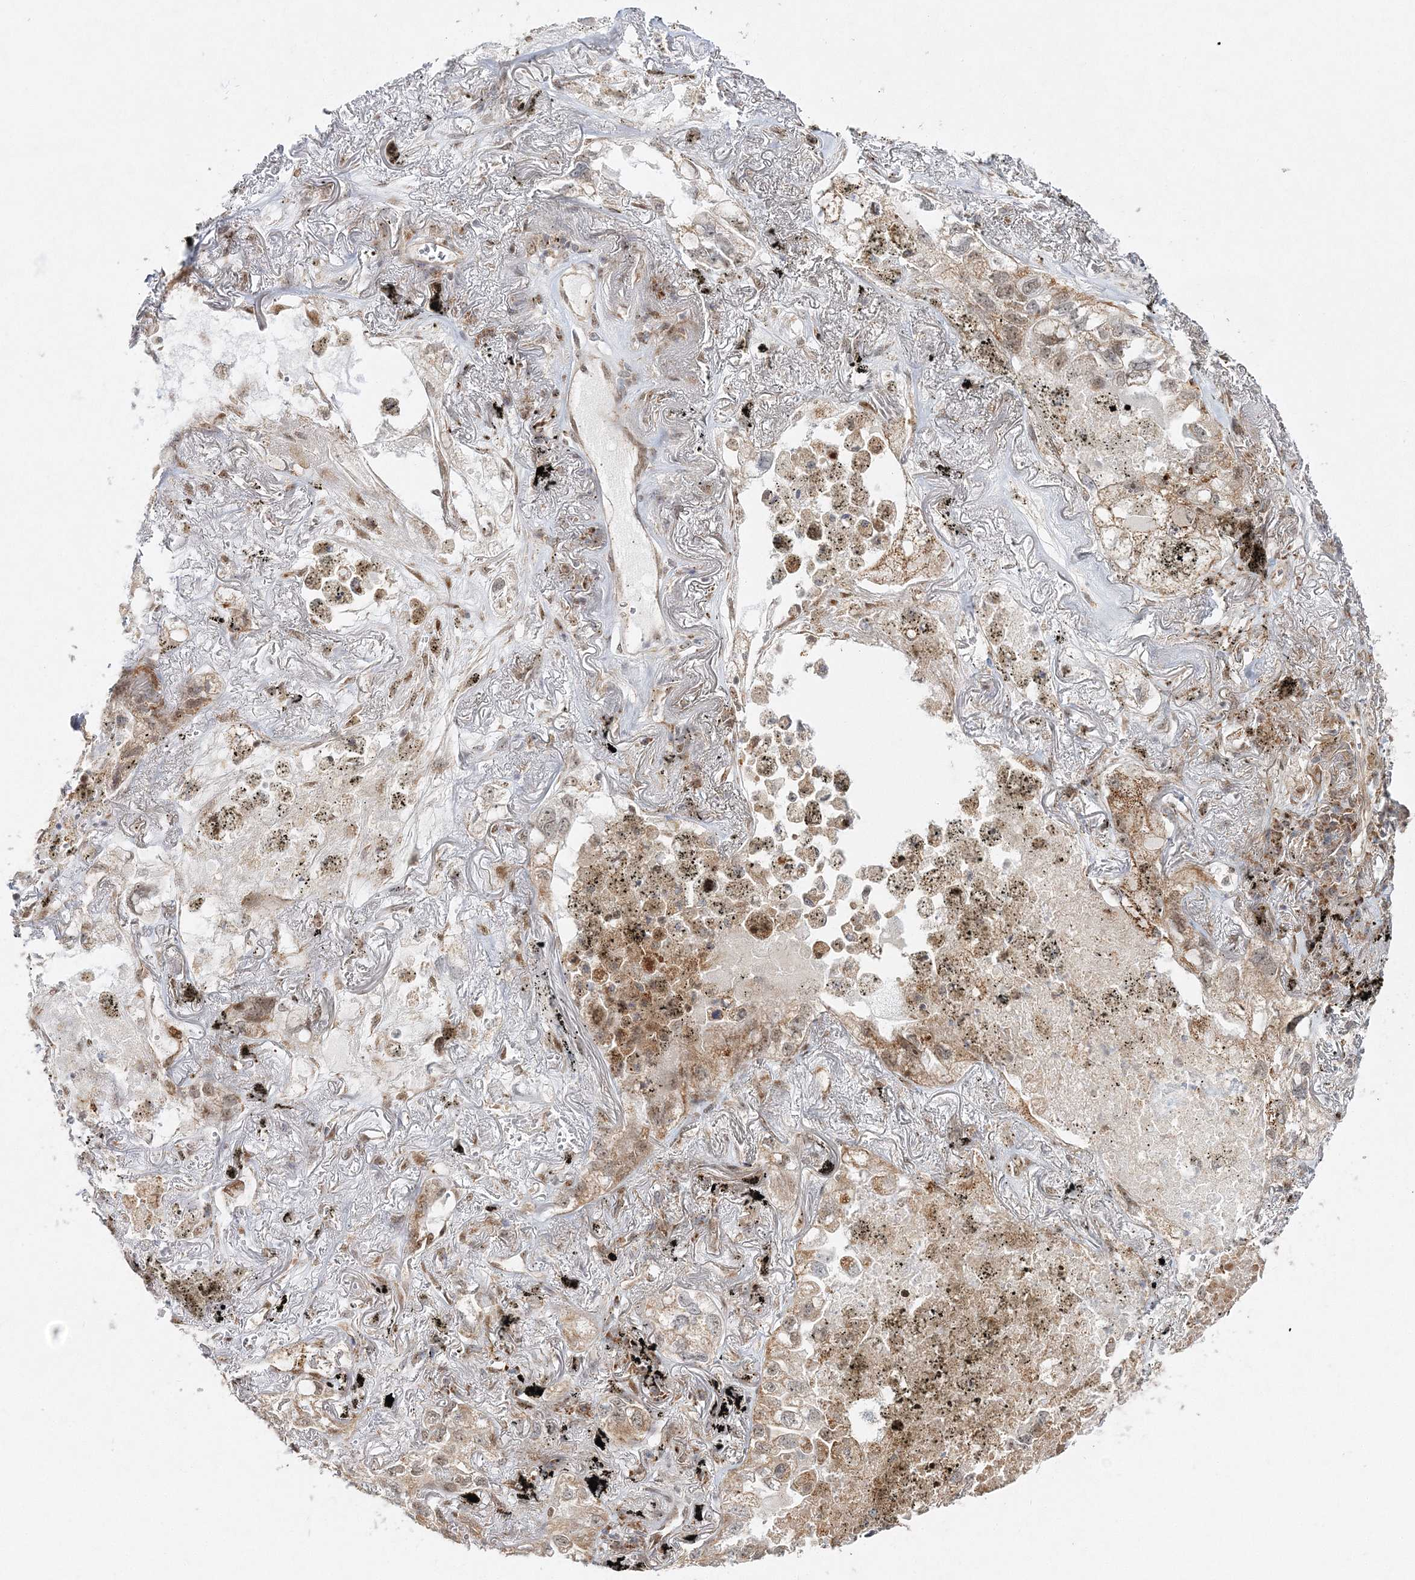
{"staining": {"intensity": "weak", "quantity": "25%-75%", "location": "cytoplasmic/membranous"}, "tissue": "lung cancer", "cell_type": "Tumor cells", "image_type": "cancer", "snomed": [{"axis": "morphology", "description": "Adenocarcinoma, NOS"}, {"axis": "topography", "description": "Lung"}], "caption": "Brown immunohistochemical staining in lung adenocarcinoma reveals weak cytoplasmic/membranous positivity in about 25%-75% of tumor cells. (DAB (3,3'-diaminobenzidine) = brown stain, brightfield microscopy at high magnification).", "gene": "RAB11FIP2", "patient": {"sex": "male", "age": 65}}